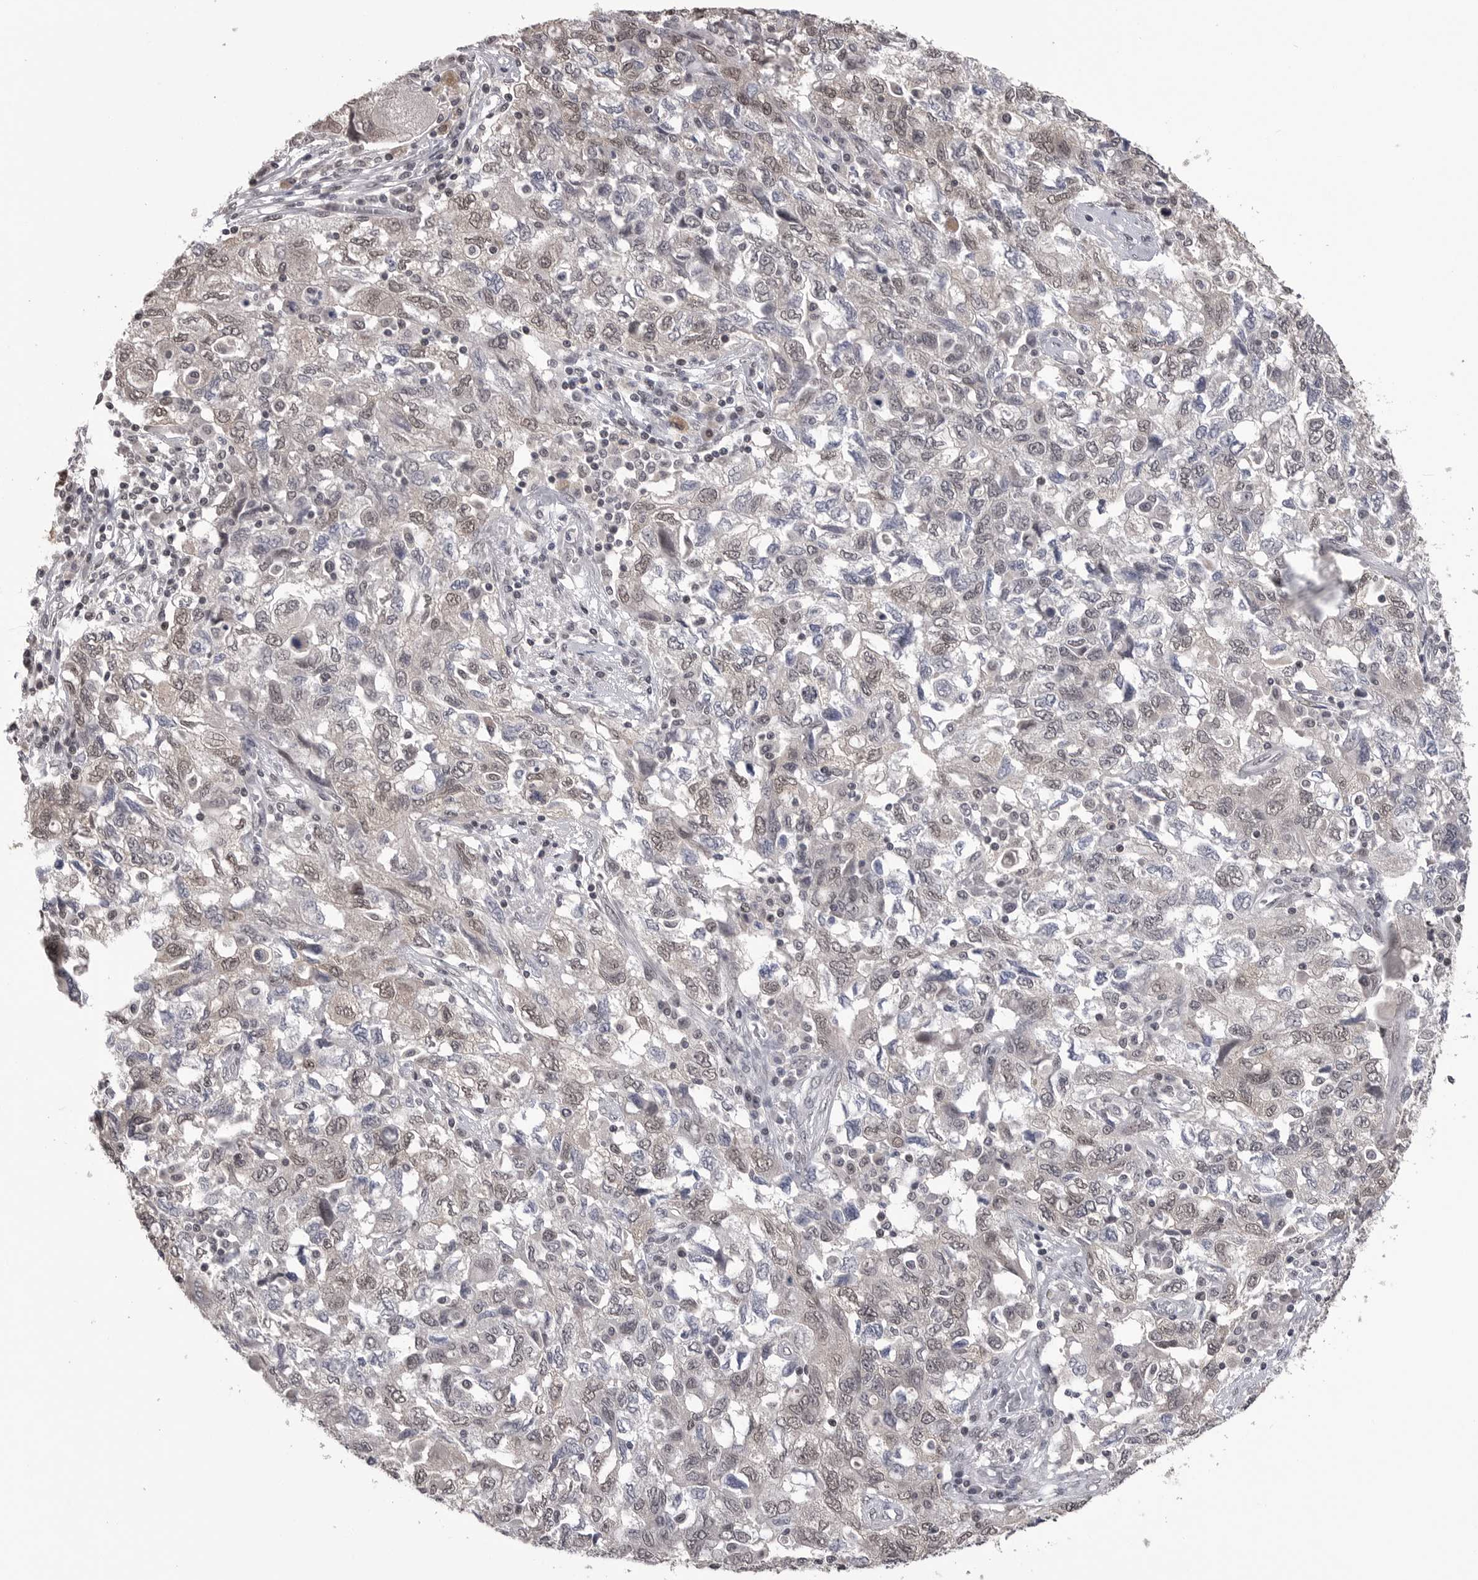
{"staining": {"intensity": "weak", "quantity": "25%-75%", "location": "nuclear"}, "tissue": "ovarian cancer", "cell_type": "Tumor cells", "image_type": "cancer", "snomed": [{"axis": "morphology", "description": "Carcinoma, NOS"}, {"axis": "morphology", "description": "Cystadenocarcinoma, serous, NOS"}, {"axis": "topography", "description": "Ovary"}], "caption": "Ovarian cancer stained with a protein marker demonstrates weak staining in tumor cells.", "gene": "DLG2", "patient": {"sex": "female", "age": 69}}